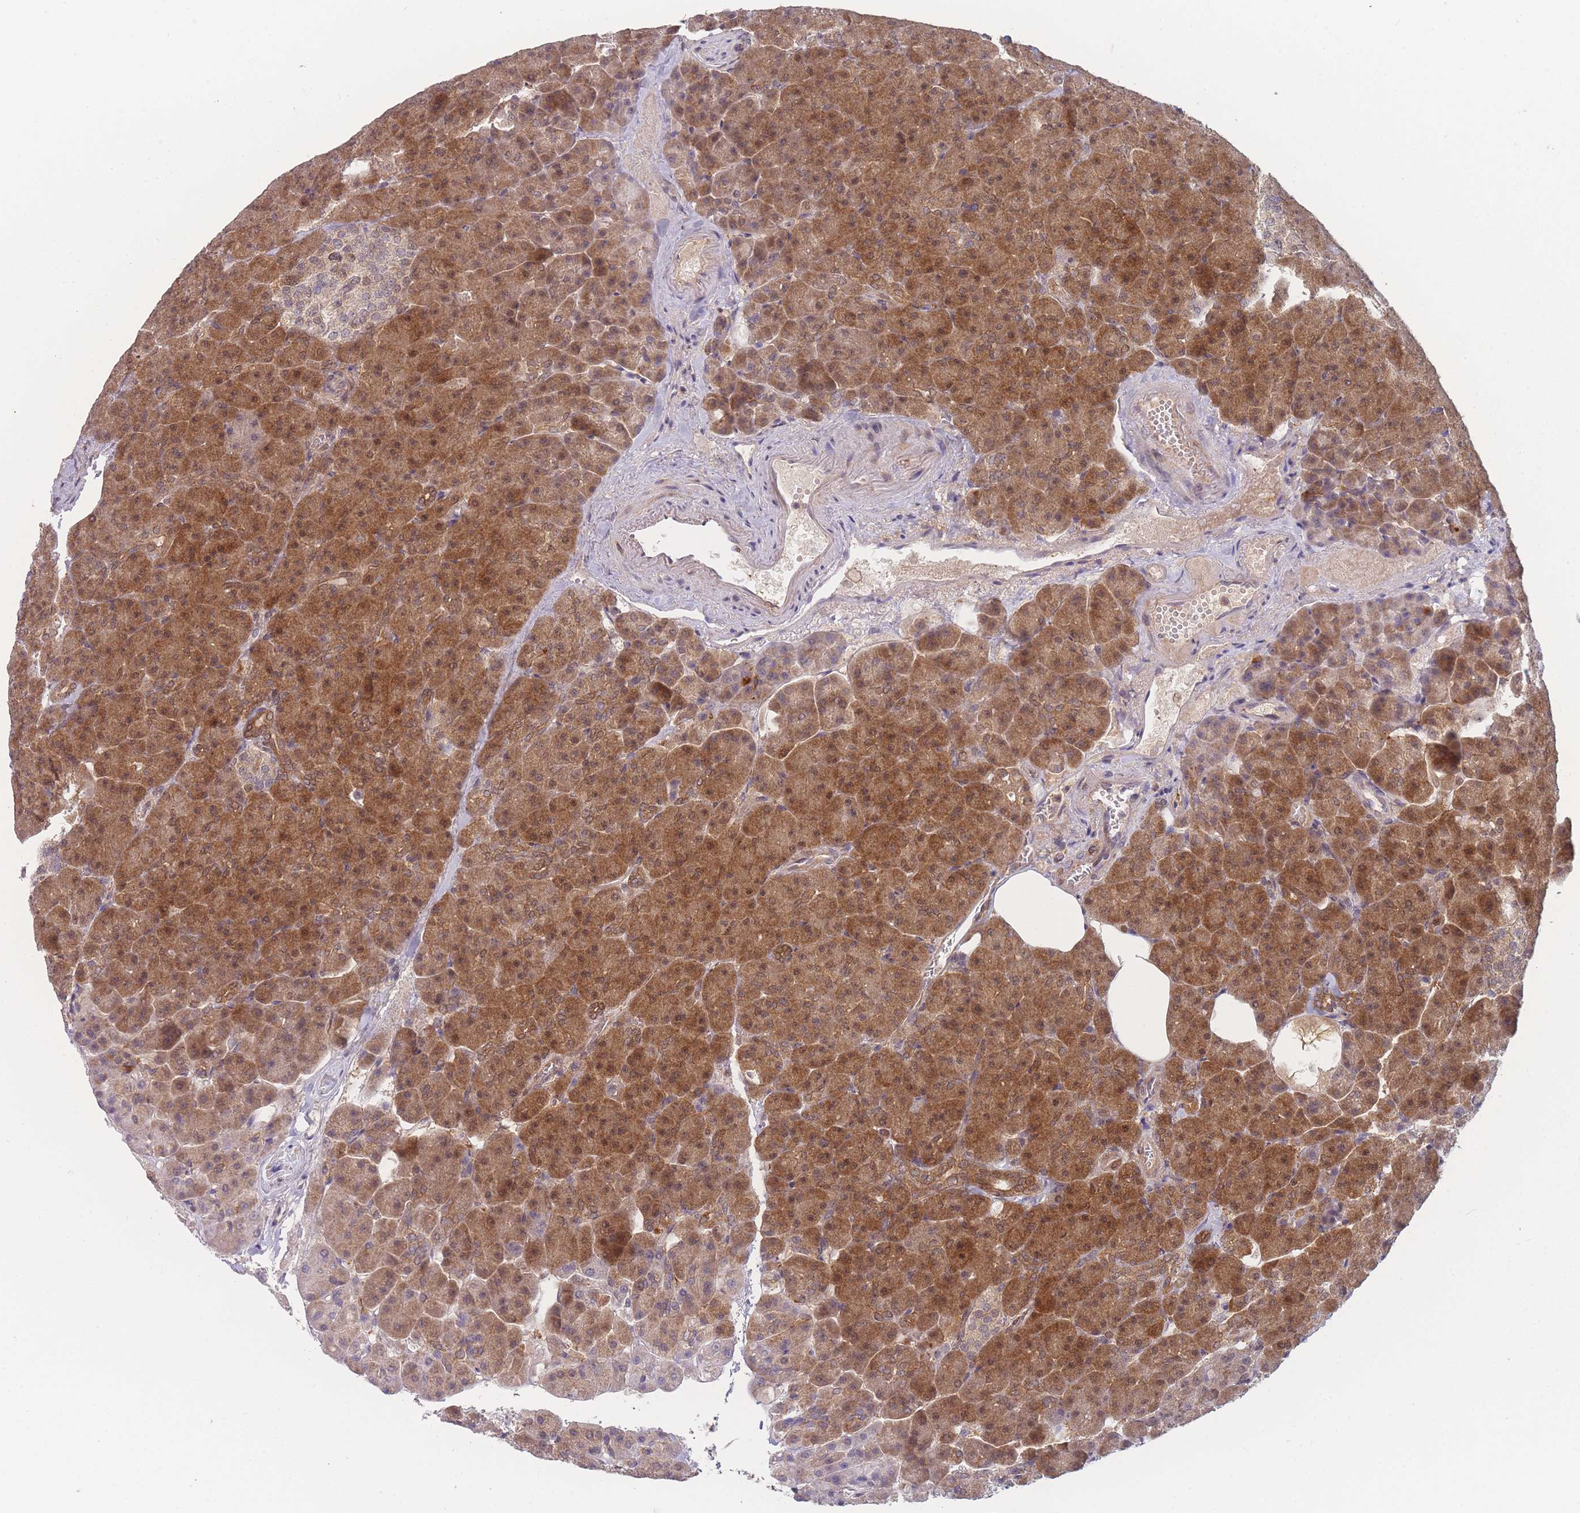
{"staining": {"intensity": "strong", "quantity": ">75%", "location": "cytoplasmic/membranous,nuclear"}, "tissue": "pancreas", "cell_type": "Exocrine glandular cells", "image_type": "normal", "snomed": [{"axis": "morphology", "description": "Normal tissue, NOS"}, {"axis": "topography", "description": "Pancreas"}], "caption": "IHC (DAB) staining of benign pancreas displays strong cytoplasmic/membranous,nuclear protein expression in approximately >75% of exocrine glandular cells. Using DAB (3,3'-diaminobenzidine) (brown) and hematoxylin (blue) stains, captured at high magnification using brightfield microscopy.", "gene": "MRI1", "patient": {"sex": "female", "age": 74}}